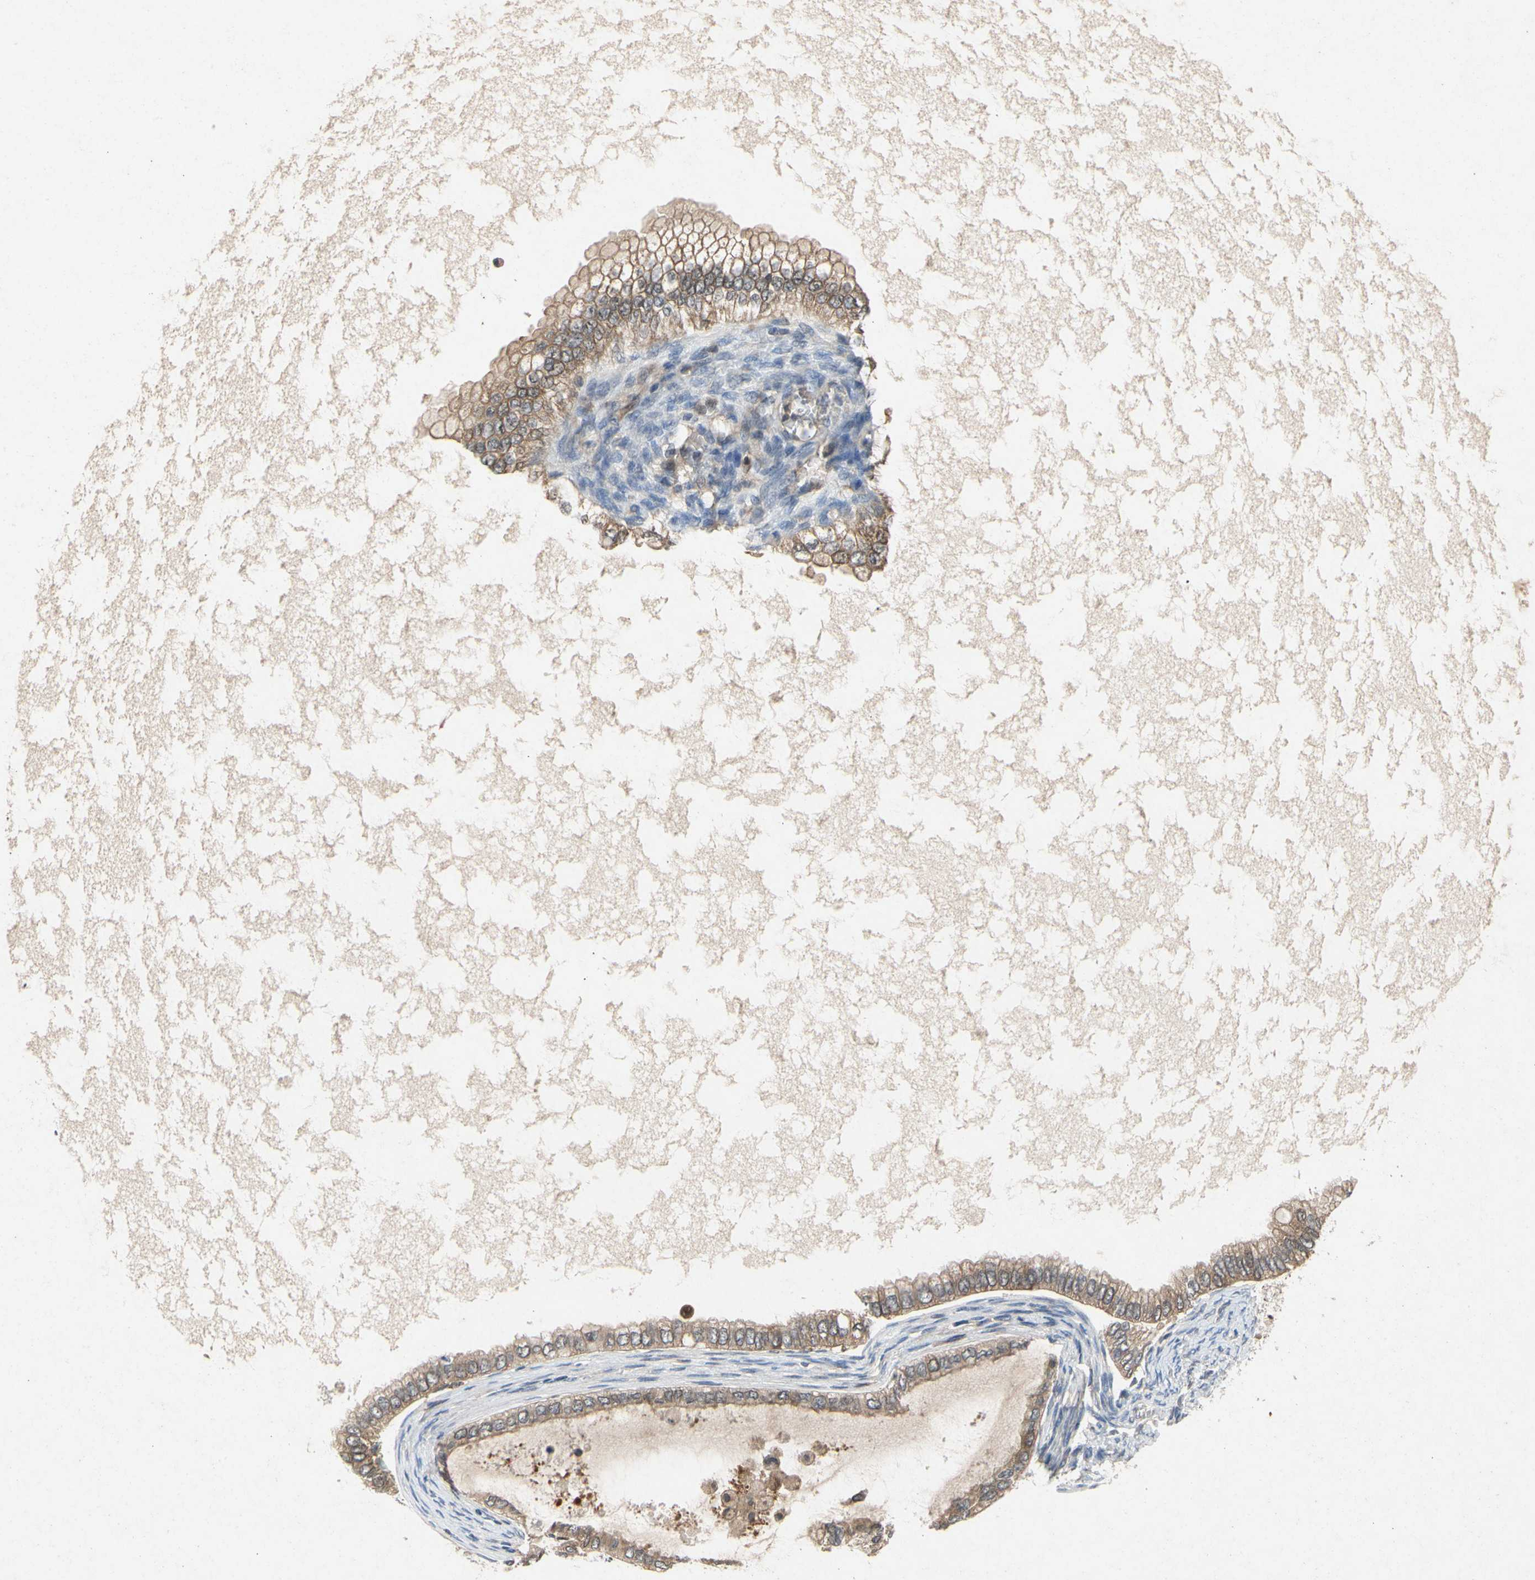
{"staining": {"intensity": "moderate", "quantity": ">75%", "location": "cytoplasmic/membranous"}, "tissue": "ovarian cancer", "cell_type": "Tumor cells", "image_type": "cancer", "snomed": [{"axis": "morphology", "description": "Cystadenocarcinoma, mucinous, NOS"}, {"axis": "topography", "description": "Ovary"}], "caption": "About >75% of tumor cells in ovarian cancer show moderate cytoplasmic/membranous protein expression as visualized by brown immunohistochemical staining.", "gene": "RPS6KA1", "patient": {"sex": "female", "age": 80}}